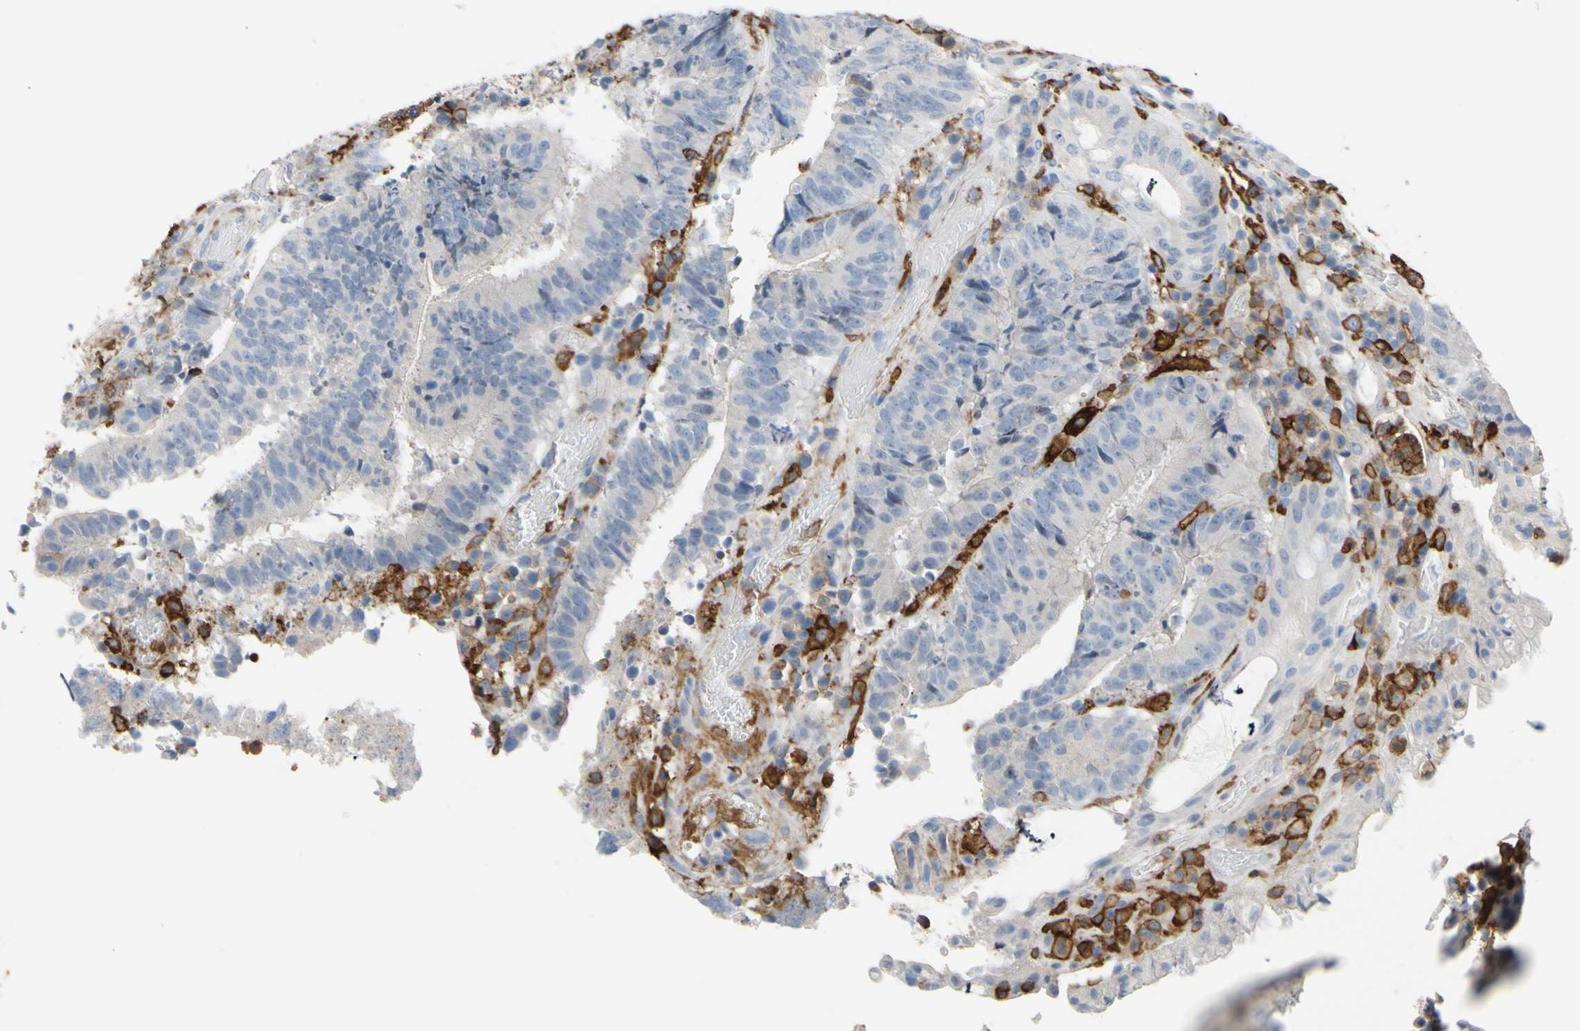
{"staining": {"intensity": "negative", "quantity": "none", "location": "none"}, "tissue": "colorectal cancer", "cell_type": "Tumor cells", "image_type": "cancer", "snomed": [{"axis": "morphology", "description": "Adenocarcinoma, NOS"}, {"axis": "topography", "description": "Rectum"}], "caption": "DAB (3,3'-diaminobenzidine) immunohistochemical staining of human colorectal cancer reveals no significant expression in tumor cells.", "gene": "FCGR2A", "patient": {"sex": "male", "age": 72}}